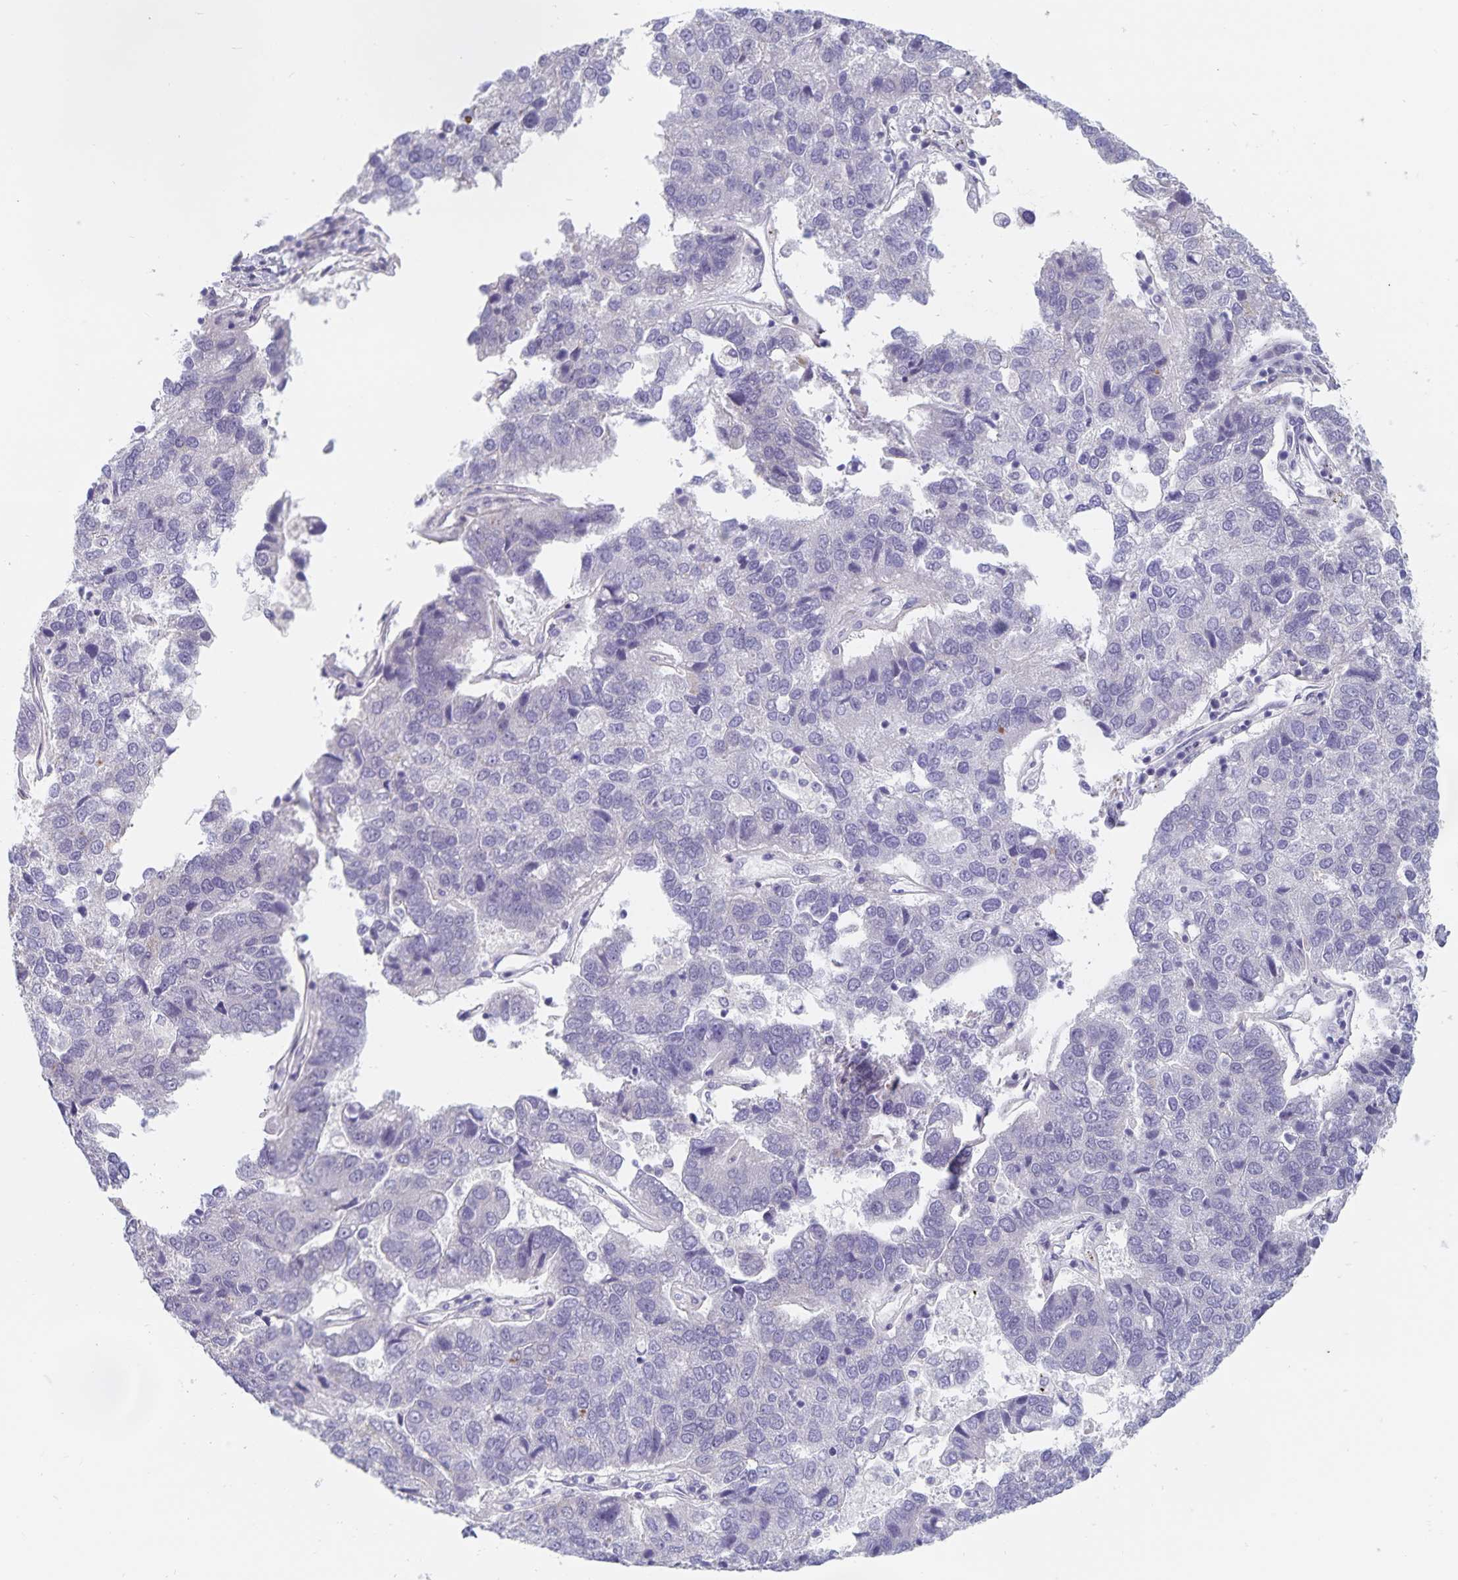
{"staining": {"intensity": "negative", "quantity": "none", "location": "none"}, "tissue": "pancreatic cancer", "cell_type": "Tumor cells", "image_type": "cancer", "snomed": [{"axis": "morphology", "description": "Adenocarcinoma, NOS"}, {"axis": "topography", "description": "Pancreas"}], "caption": "An immunohistochemistry (IHC) photomicrograph of pancreatic adenocarcinoma is shown. There is no staining in tumor cells of pancreatic adenocarcinoma.", "gene": "BAG6", "patient": {"sex": "female", "age": 61}}